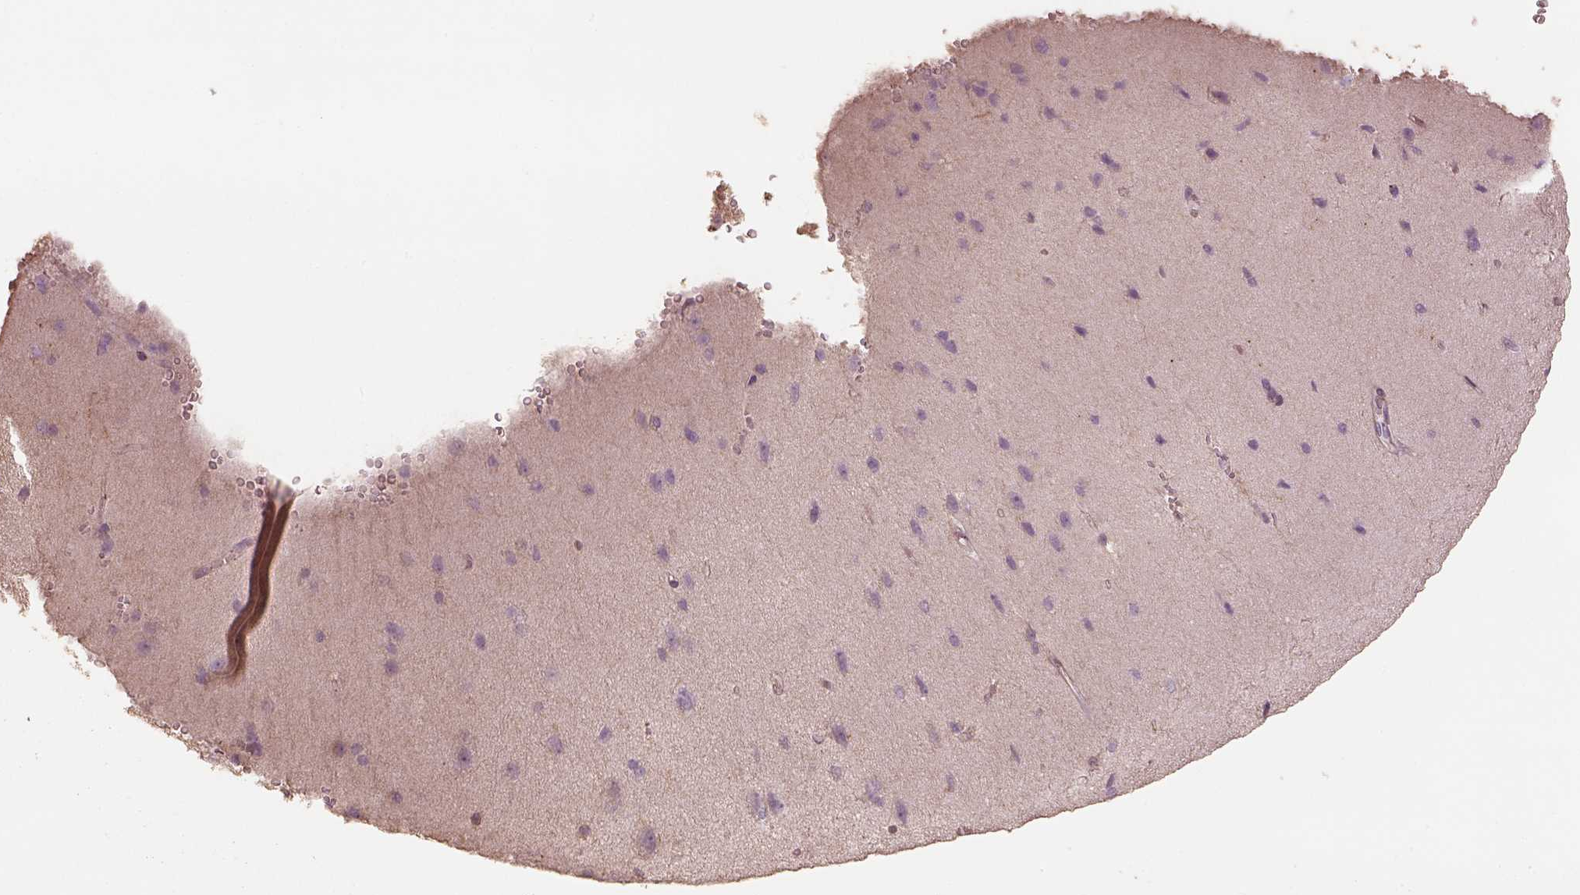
{"staining": {"intensity": "negative", "quantity": "none", "location": "none"}, "tissue": "cerebral cortex", "cell_type": "Endothelial cells", "image_type": "normal", "snomed": [{"axis": "morphology", "description": "Normal tissue, NOS"}, {"axis": "topography", "description": "Cerebral cortex"}], "caption": "DAB (3,3'-diaminobenzidine) immunohistochemical staining of unremarkable human cerebral cortex reveals no significant positivity in endothelial cells. (DAB (3,3'-diaminobenzidine) immunohistochemistry visualized using brightfield microscopy, high magnification).", "gene": "LIN7A", "patient": {"sex": "male", "age": 37}}